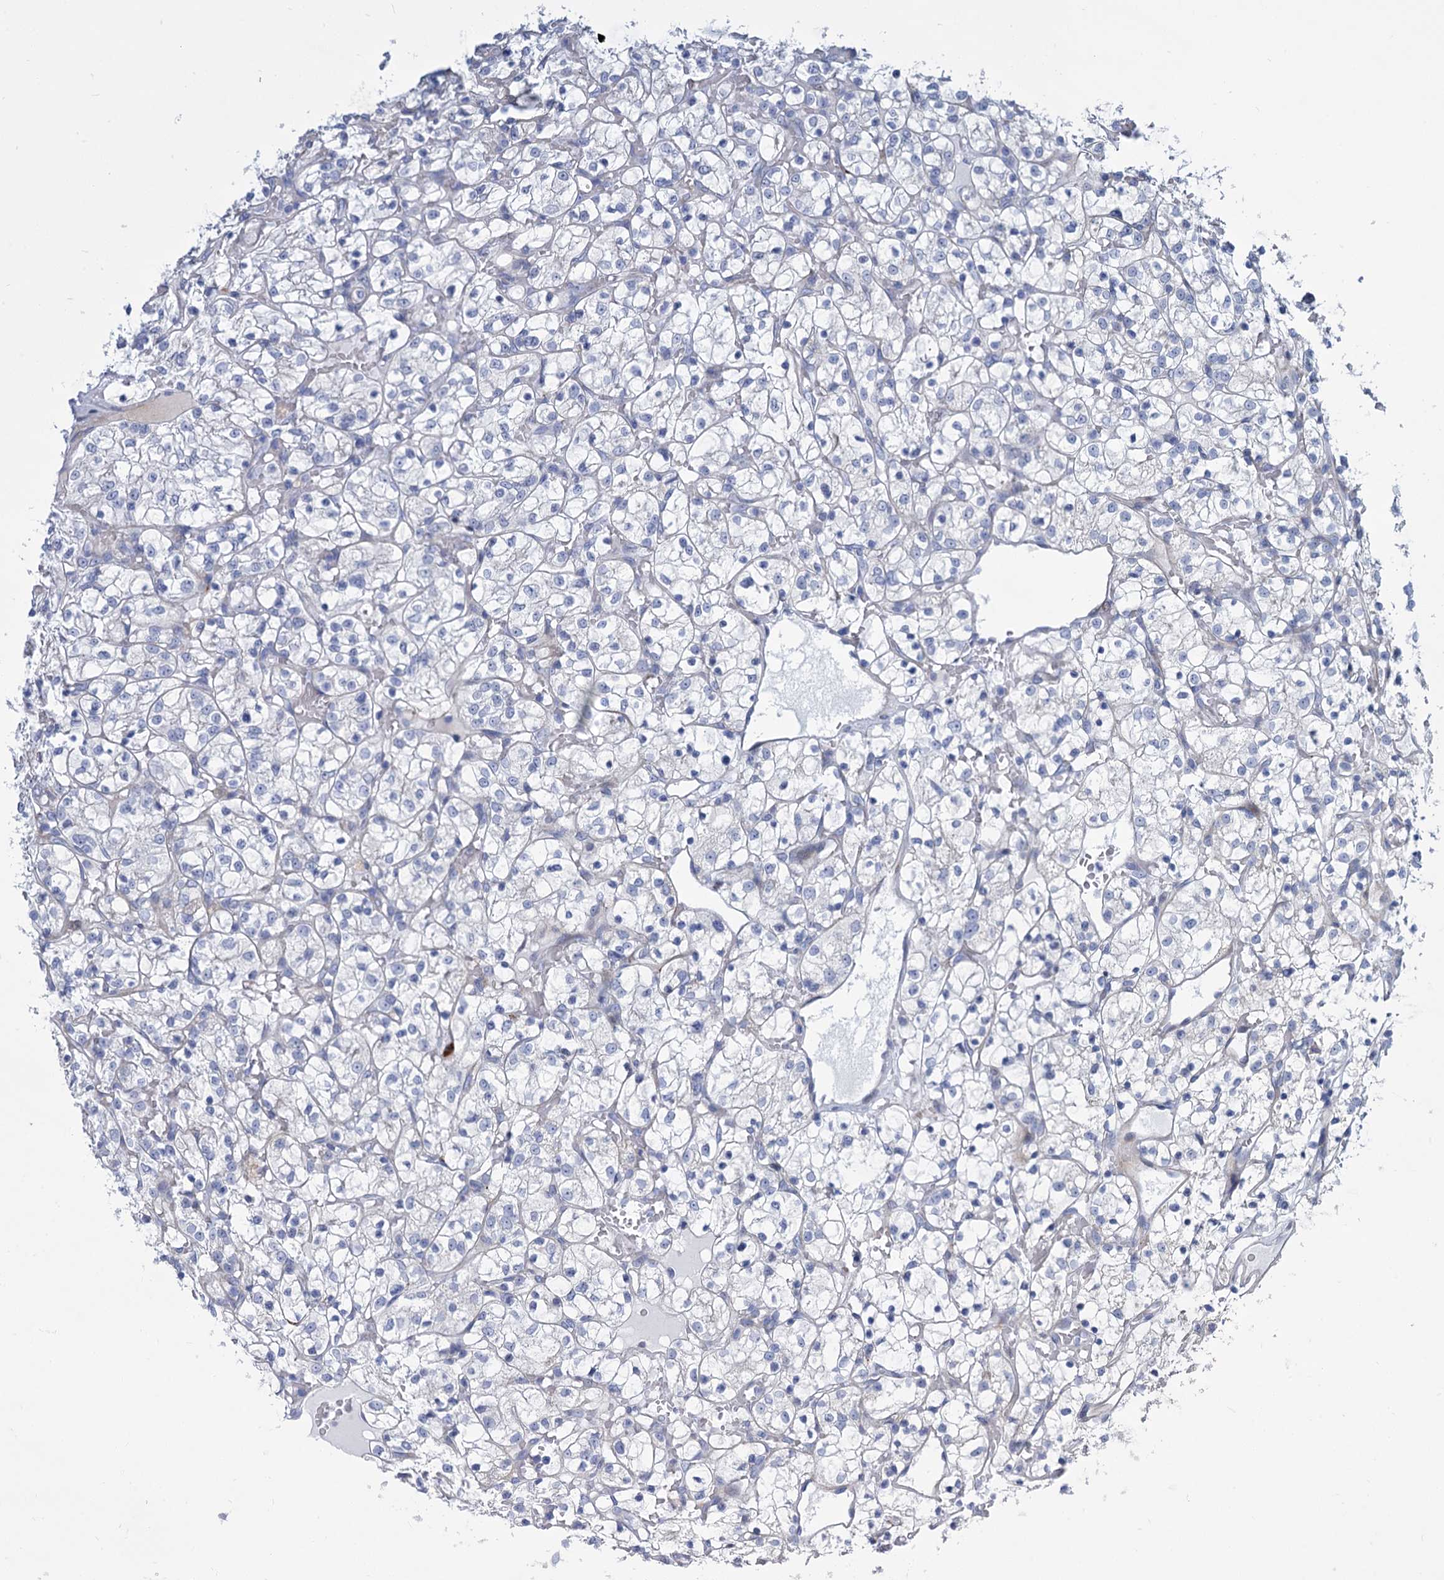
{"staining": {"intensity": "negative", "quantity": "none", "location": "none"}, "tissue": "renal cancer", "cell_type": "Tumor cells", "image_type": "cancer", "snomed": [{"axis": "morphology", "description": "Adenocarcinoma, NOS"}, {"axis": "topography", "description": "Kidney"}], "caption": "Immunohistochemistry (IHC) of human adenocarcinoma (renal) exhibits no expression in tumor cells.", "gene": "TRIM77", "patient": {"sex": "female", "age": 69}}